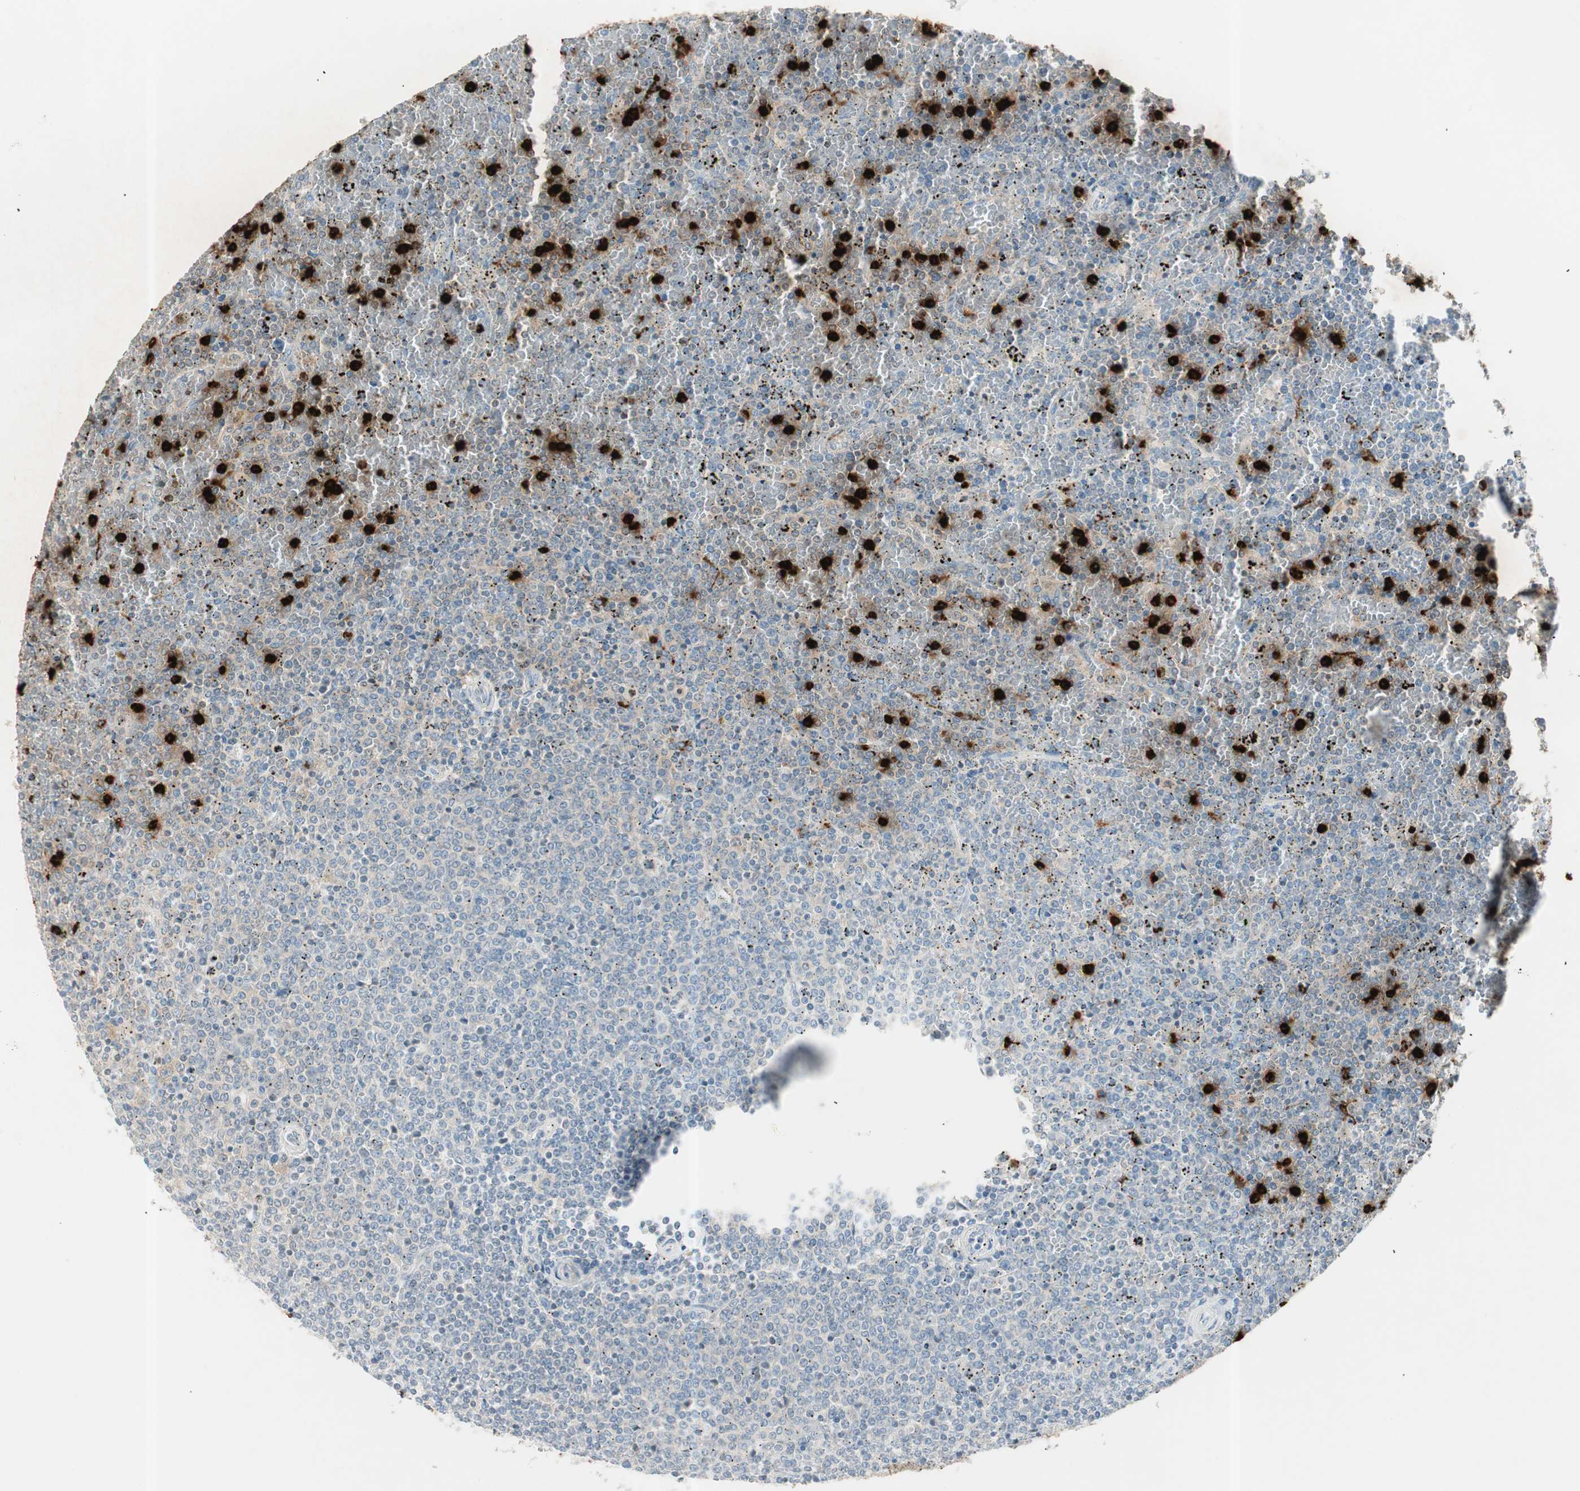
{"staining": {"intensity": "negative", "quantity": "none", "location": "none"}, "tissue": "lymphoma", "cell_type": "Tumor cells", "image_type": "cancer", "snomed": [{"axis": "morphology", "description": "Malignant lymphoma, non-Hodgkin's type, Low grade"}, {"axis": "topography", "description": "Spleen"}], "caption": "Immunohistochemistry image of human lymphoma stained for a protein (brown), which shows no expression in tumor cells.", "gene": "PRTN3", "patient": {"sex": "female", "age": 77}}